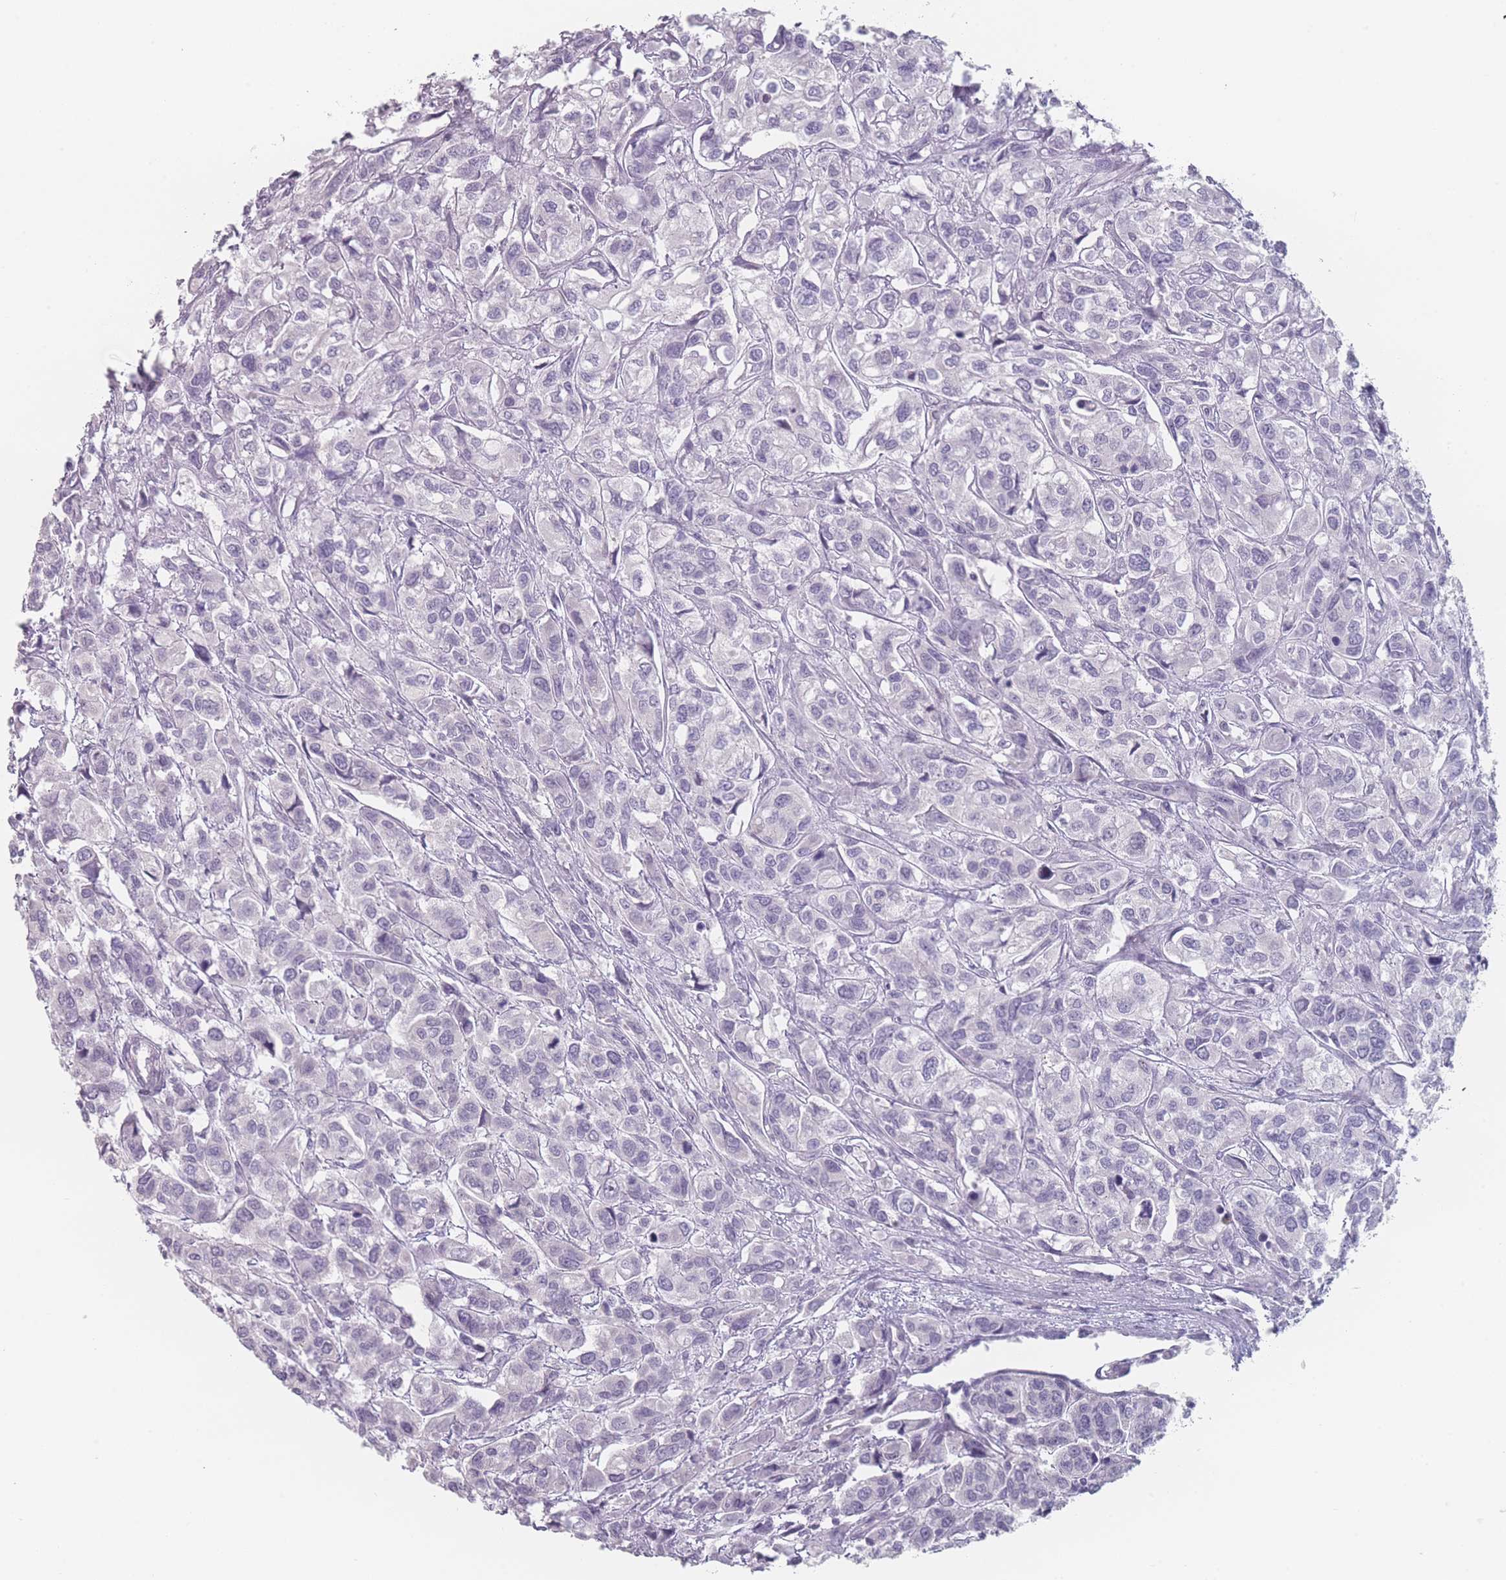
{"staining": {"intensity": "negative", "quantity": "none", "location": "none"}, "tissue": "urothelial cancer", "cell_type": "Tumor cells", "image_type": "cancer", "snomed": [{"axis": "morphology", "description": "Urothelial carcinoma, High grade"}, {"axis": "topography", "description": "Urinary bladder"}], "caption": "Immunohistochemical staining of human high-grade urothelial carcinoma exhibits no significant positivity in tumor cells. Brightfield microscopy of immunohistochemistry (IHC) stained with DAB (3,3'-diaminobenzidine) (brown) and hematoxylin (blue), captured at high magnification.", "gene": "RNF4", "patient": {"sex": "male", "age": 67}}